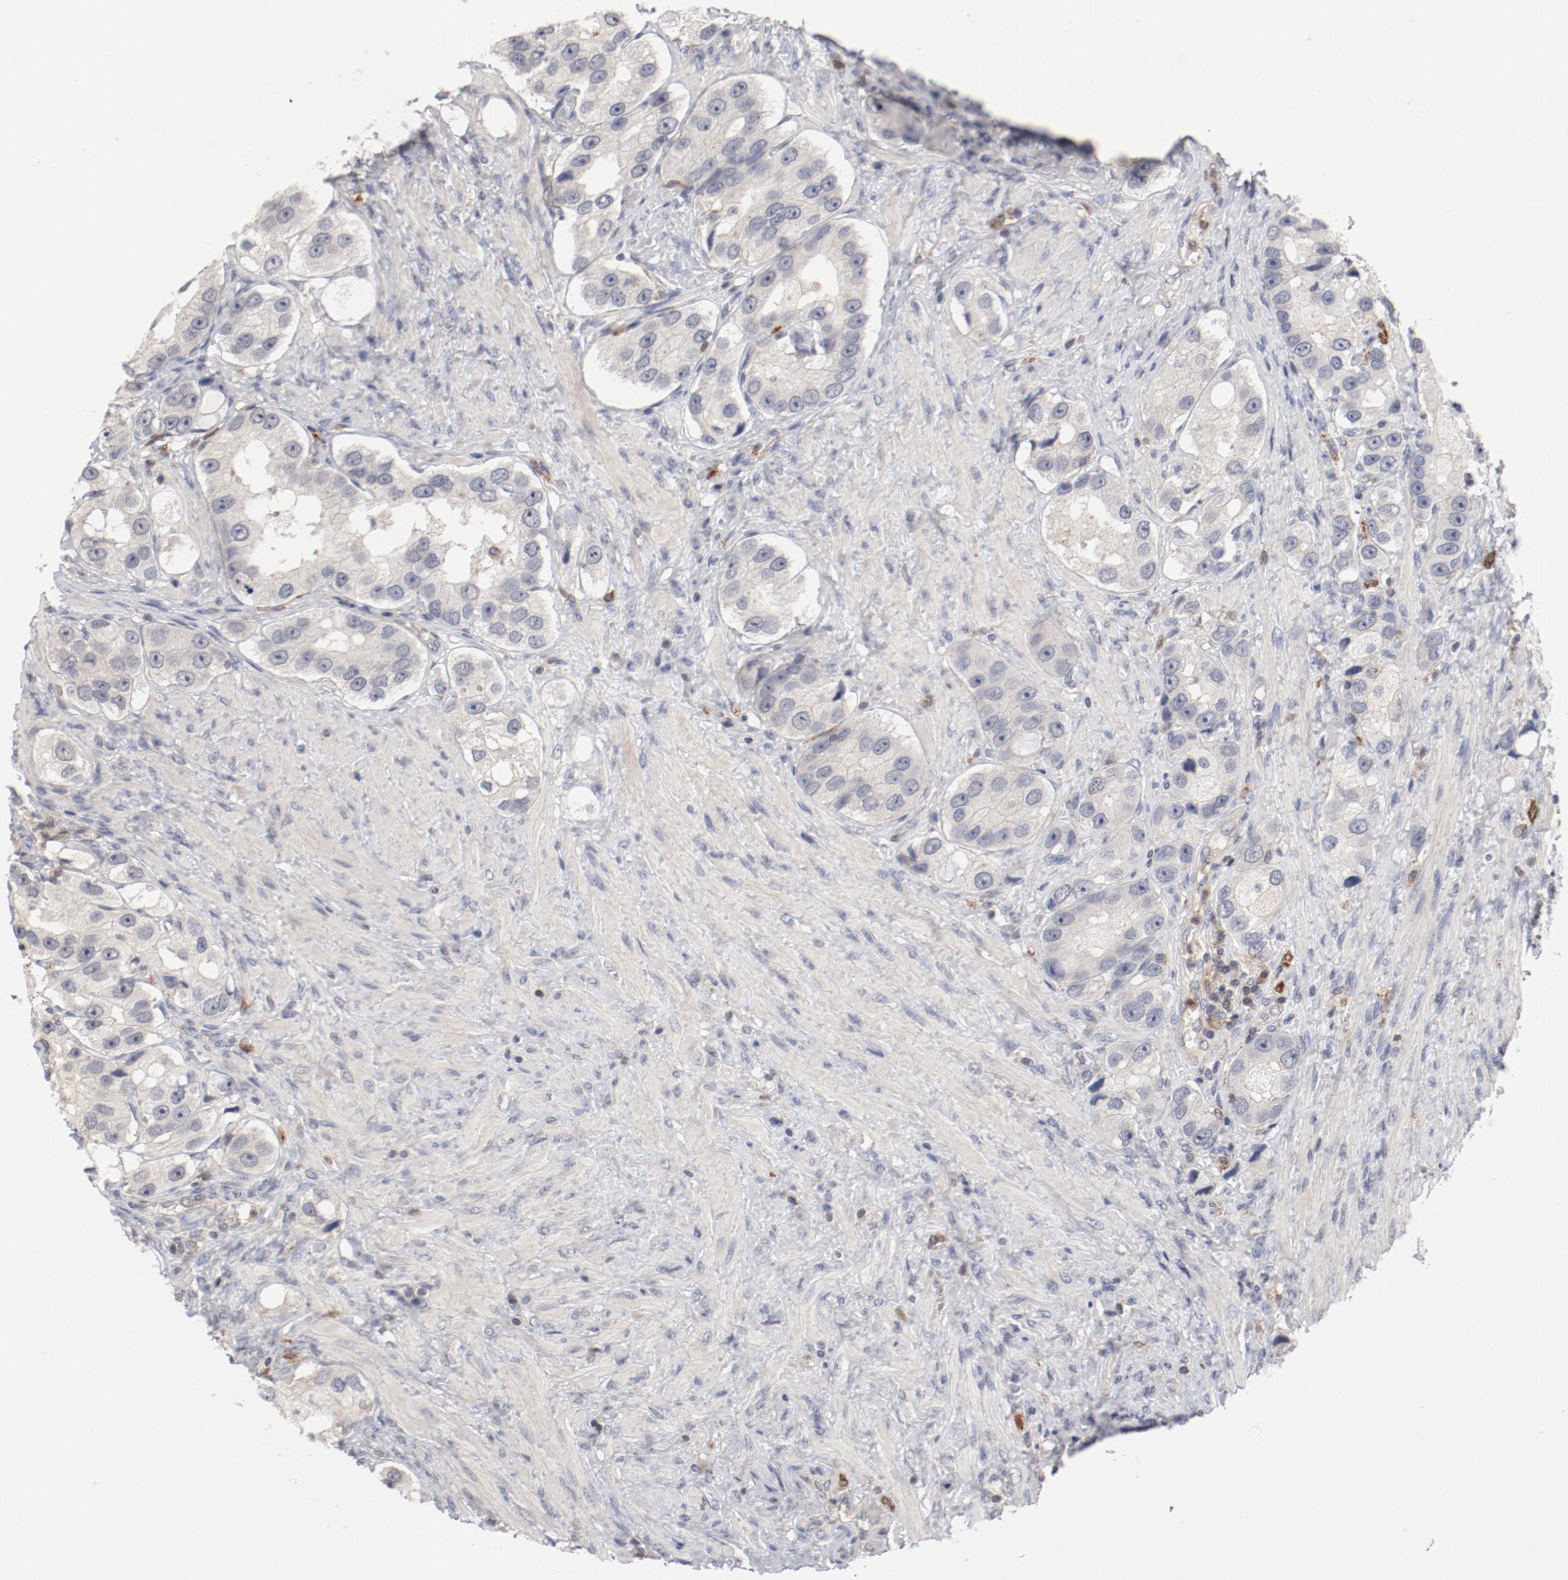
{"staining": {"intensity": "negative", "quantity": "none", "location": "none"}, "tissue": "prostate cancer", "cell_type": "Tumor cells", "image_type": "cancer", "snomed": [{"axis": "morphology", "description": "Adenocarcinoma, High grade"}, {"axis": "topography", "description": "Prostate"}], "caption": "High power microscopy histopathology image of an IHC histopathology image of prostate cancer, revealing no significant positivity in tumor cells.", "gene": "CBL", "patient": {"sex": "male", "age": 63}}